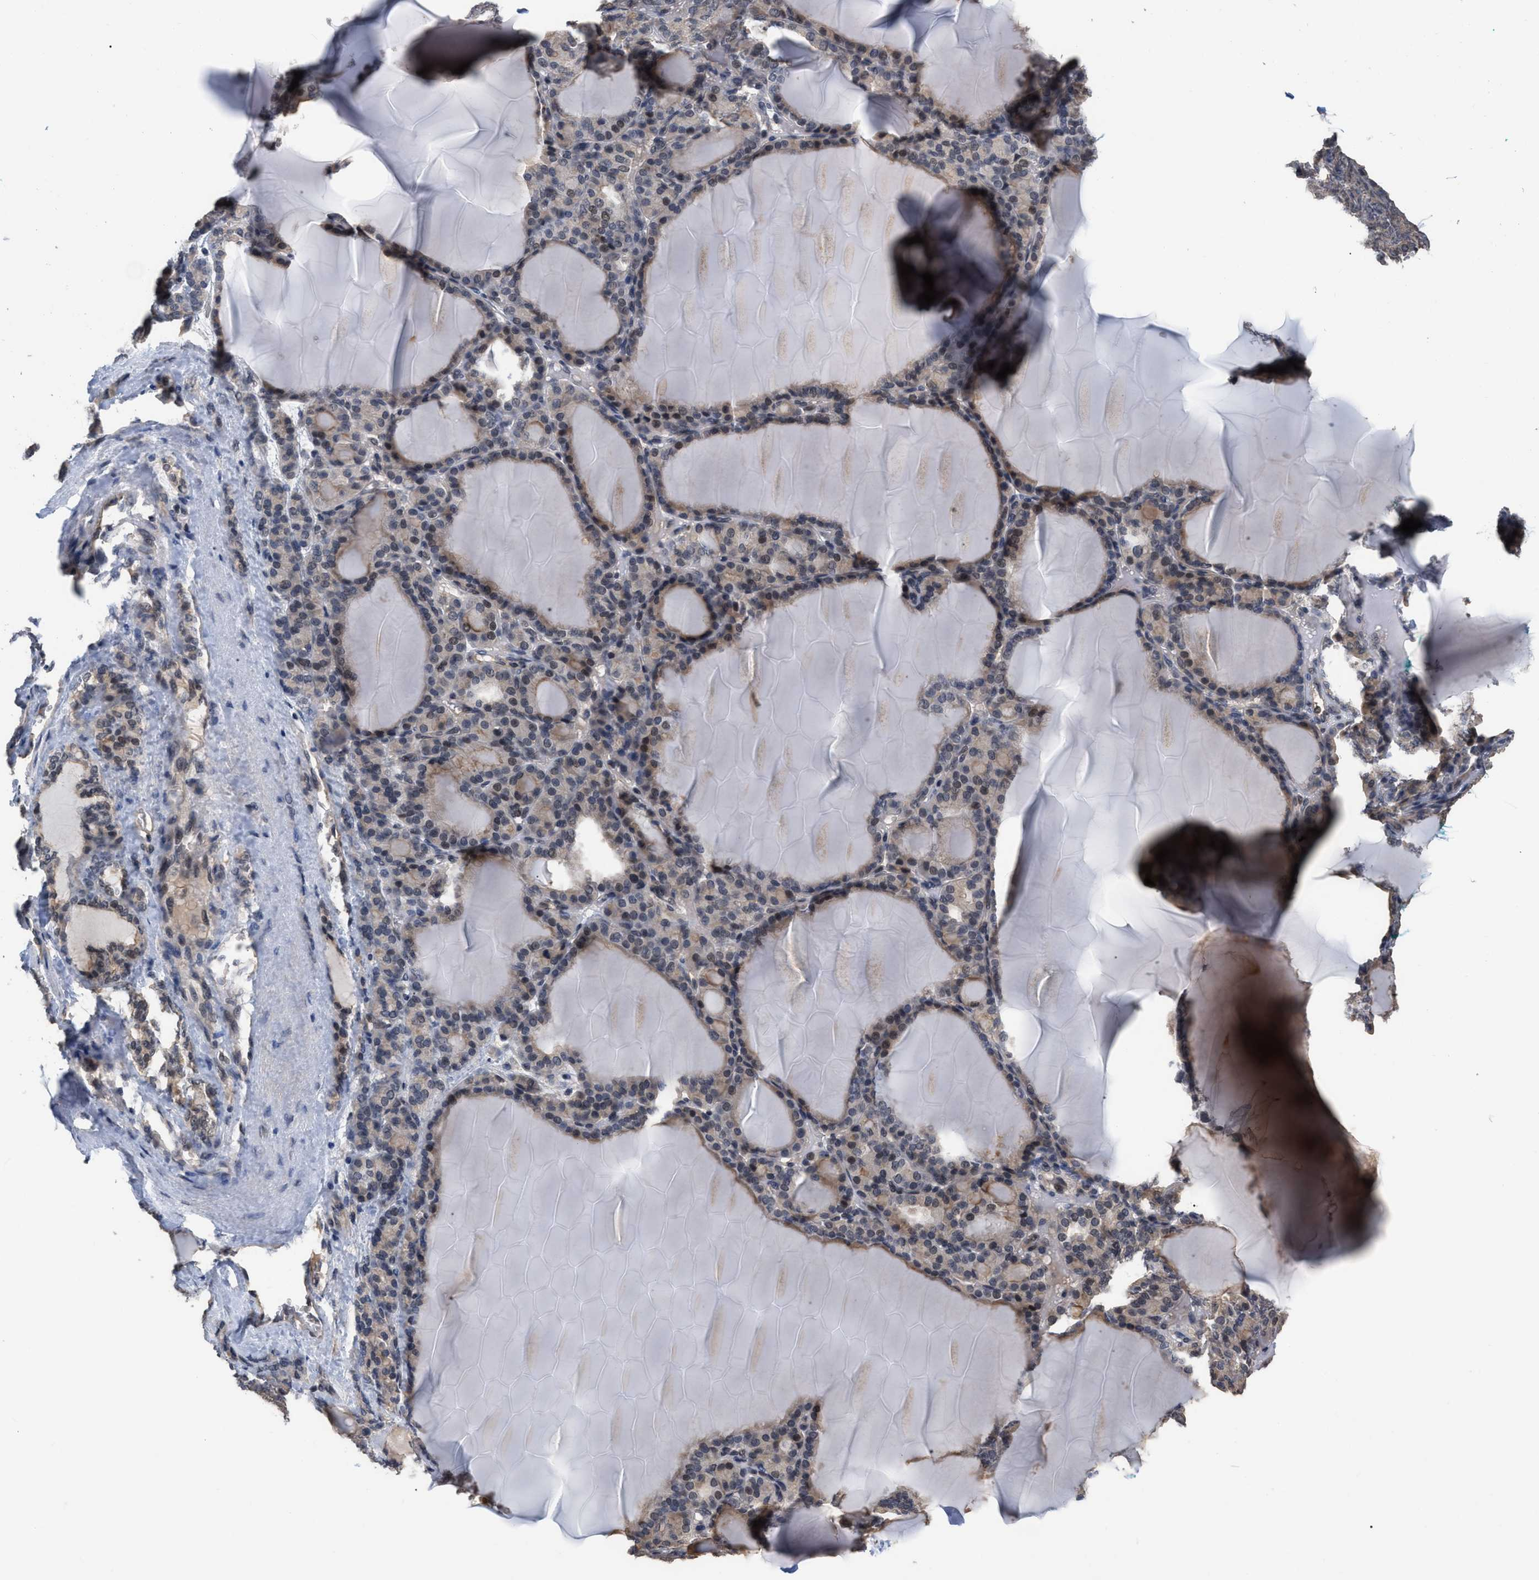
{"staining": {"intensity": "moderate", "quantity": ">75%", "location": "cytoplasmic/membranous,nuclear"}, "tissue": "thyroid gland", "cell_type": "Glandular cells", "image_type": "normal", "snomed": [{"axis": "morphology", "description": "Normal tissue, NOS"}, {"axis": "topography", "description": "Thyroid gland"}], "caption": "High-magnification brightfield microscopy of unremarkable thyroid gland stained with DAB (brown) and counterstained with hematoxylin (blue). glandular cells exhibit moderate cytoplasmic/membranous,nuclear expression is present in about>75% of cells.", "gene": "JAZF1", "patient": {"sex": "female", "age": 28}}